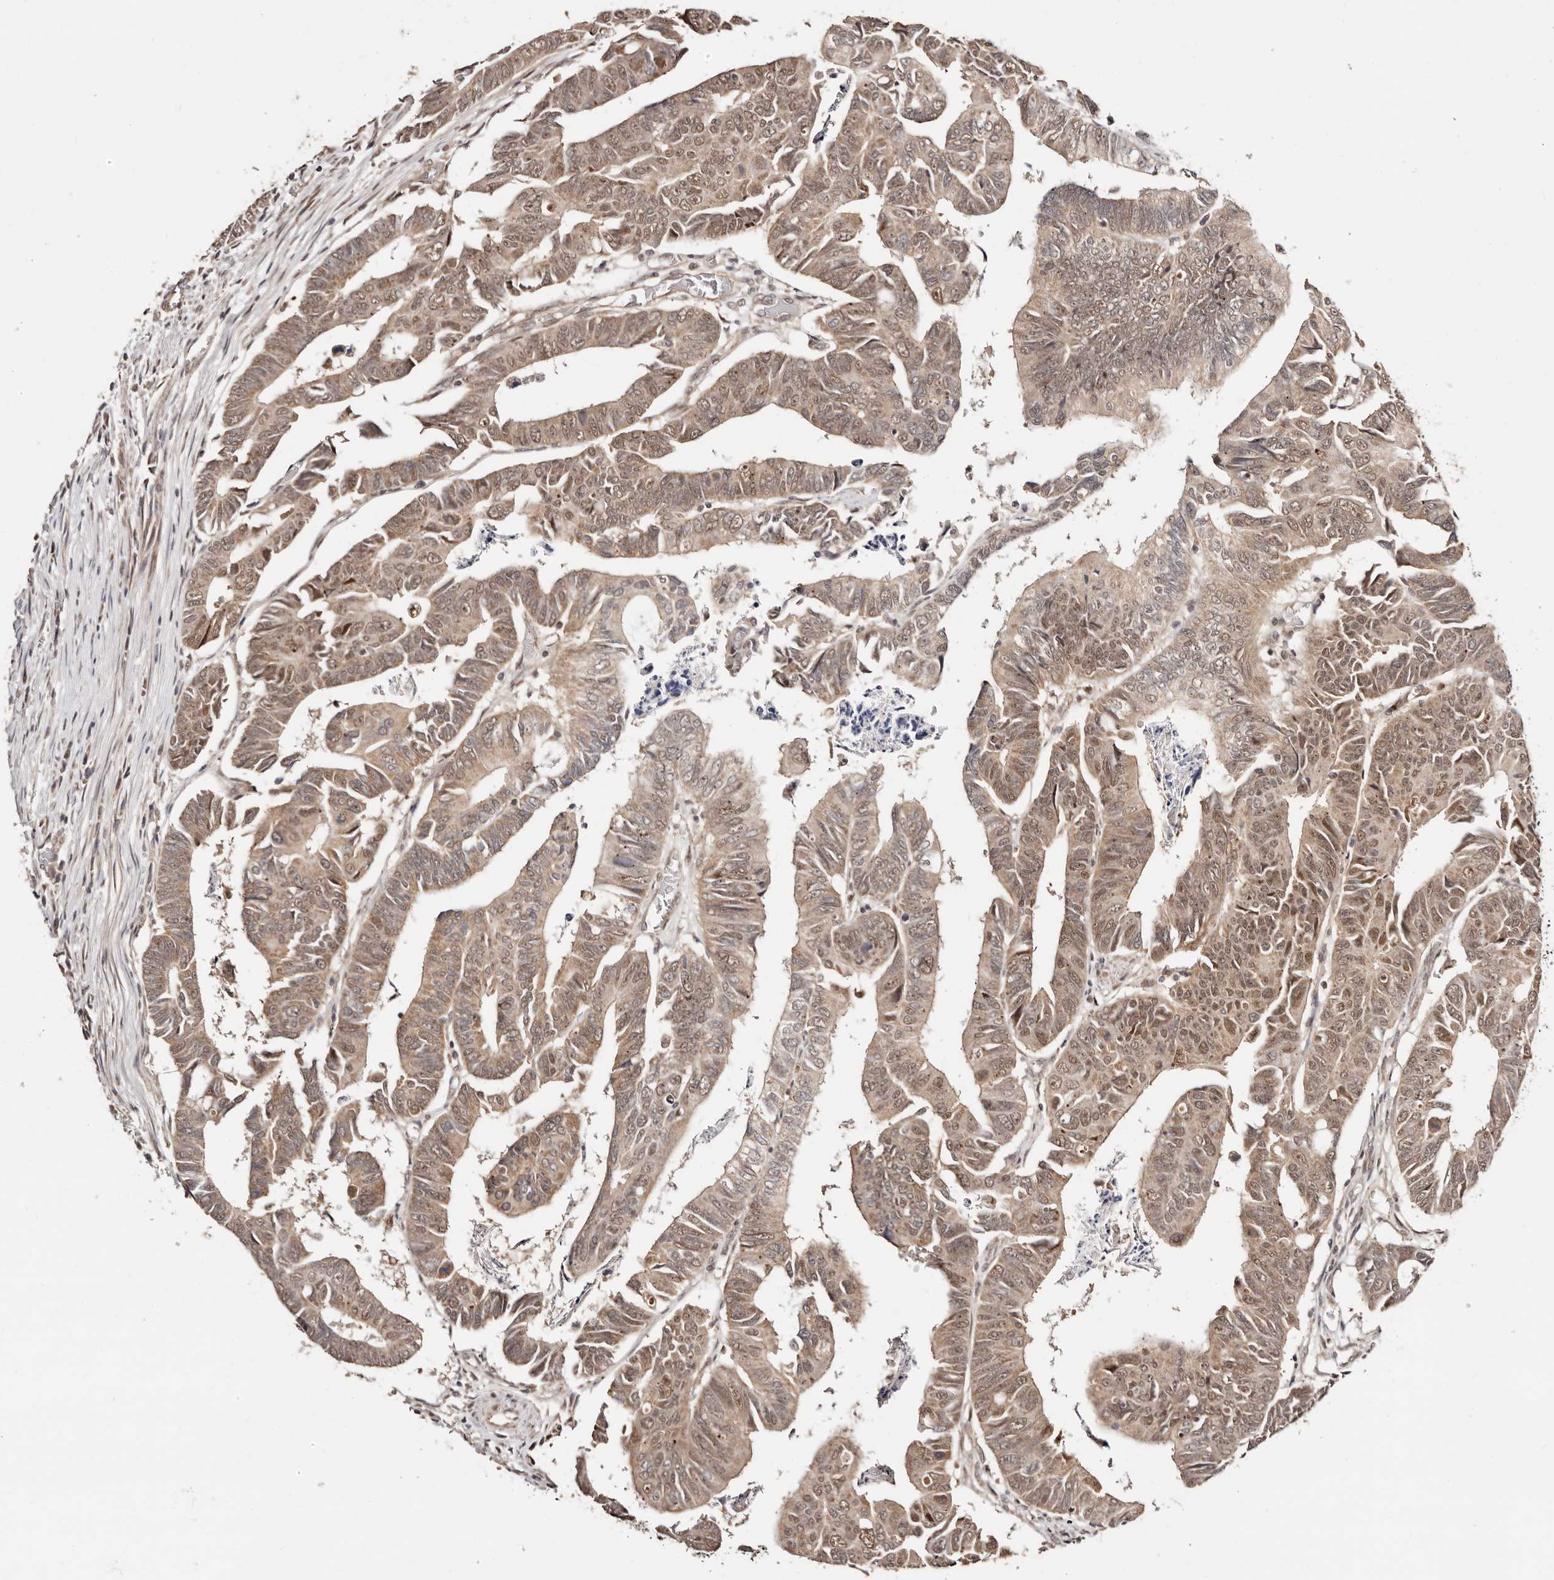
{"staining": {"intensity": "weak", "quantity": ">75%", "location": "cytoplasmic/membranous,nuclear"}, "tissue": "colorectal cancer", "cell_type": "Tumor cells", "image_type": "cancer", "snomed": [{"axis": "morphology", "description": "Adenocarcinoma, NOS"}, {"axis": "topography", "description": "Rectum"}], "caption": "Tumor cells demonstrate low levels of weak cytoplasmic/membranous and nuclear positivity in about >75% of cells in colorectal adenocarcinoma.", "gene": "CTNNBL1", "patient": {"sex": "female", "age": 65}}